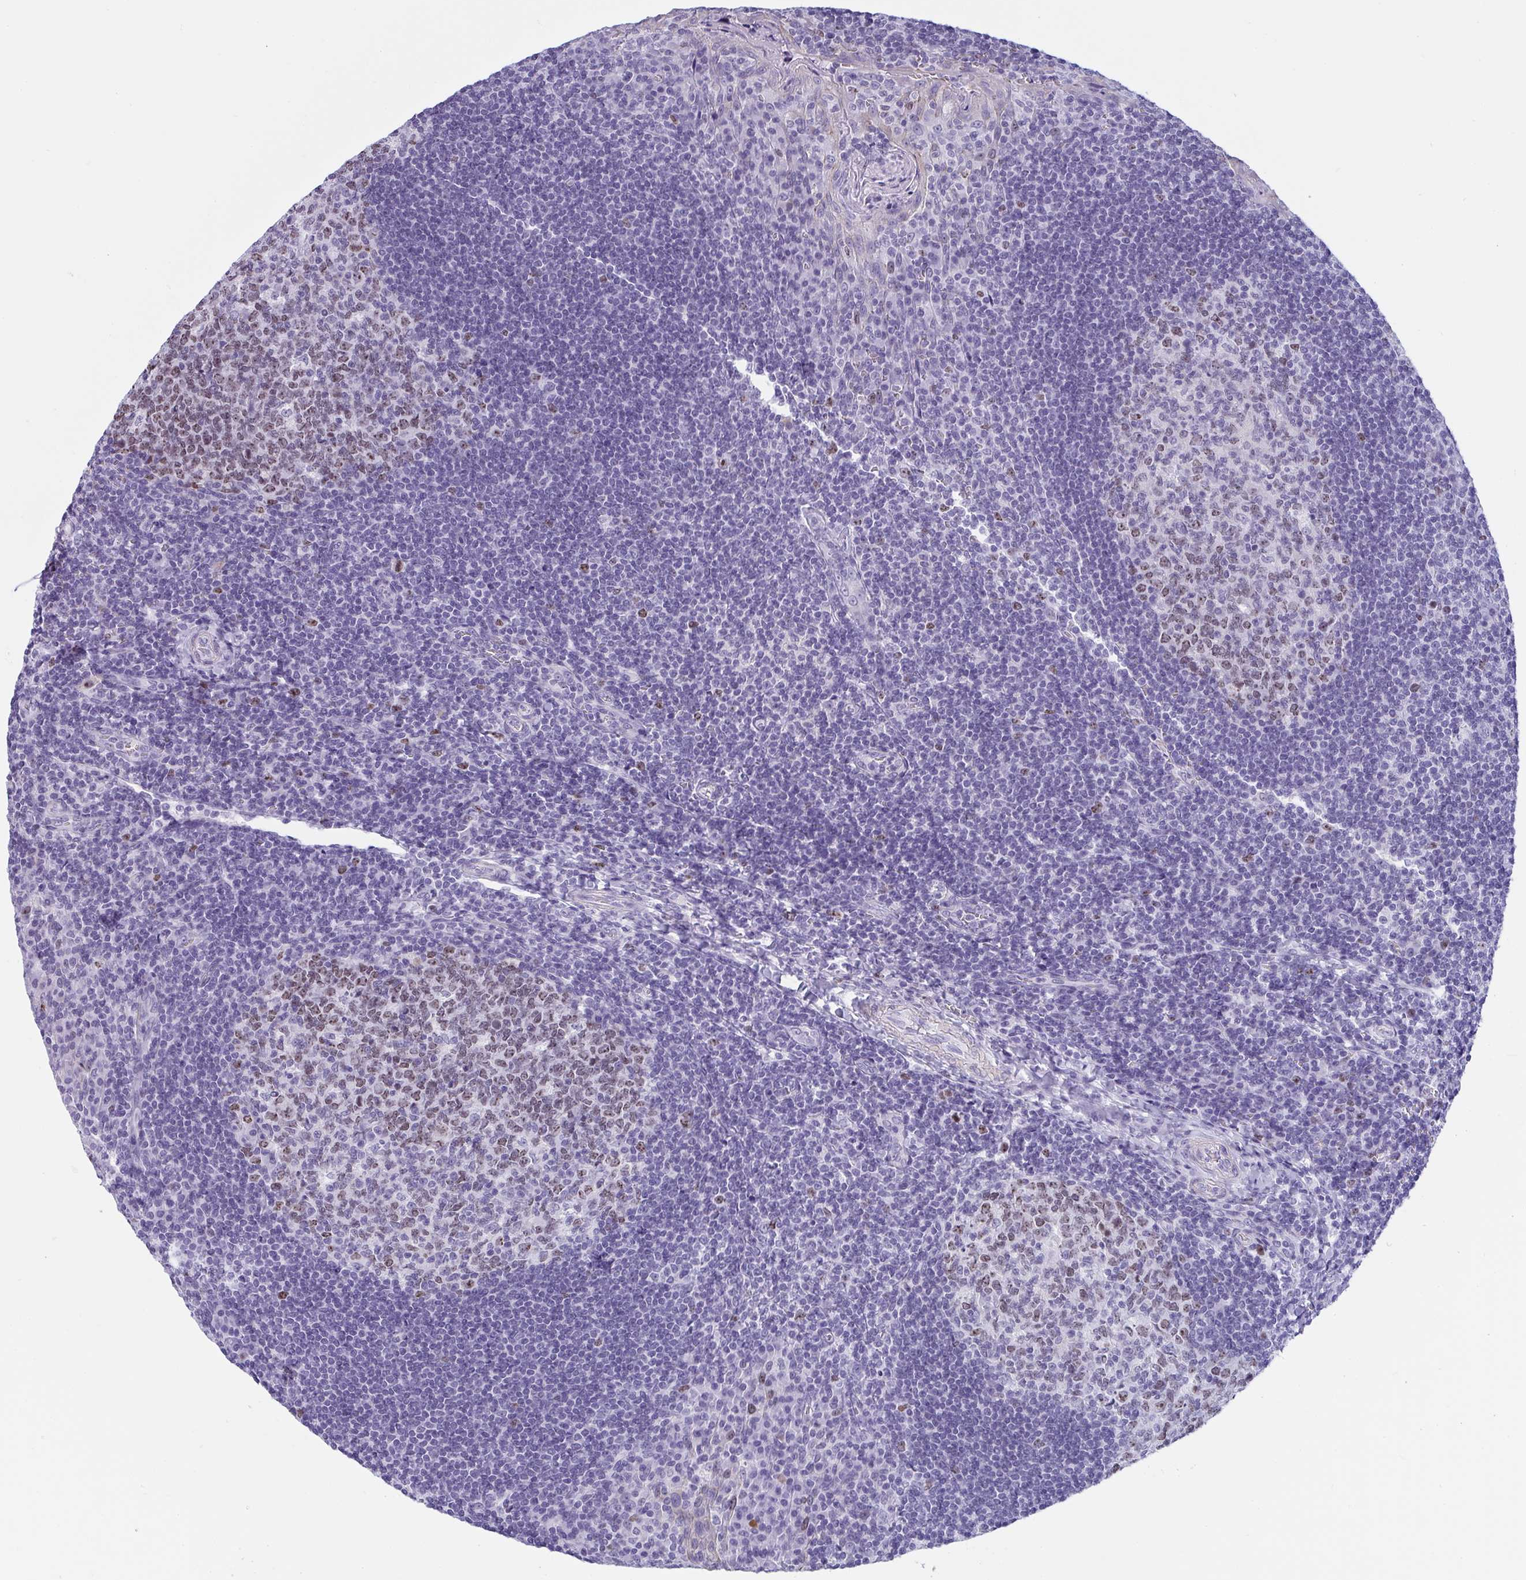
{"staining": {"intensity": "moderate", "quantity": "25%-75%", "location": "nuclear"}, "tissue": "tonsil", "cell_type": "Germinal center cells", "image_type": "normal", "snomed": [{"axis": "morphology", "description": "Normal tissue, NOS"}, {"axis": "topography", "description": "Tonsil"}], "caption": "Benign tonsil reveals moderate nuclear staining in approximately 25%-75% of germinal center cells, visualized by immunohistochemistry. The staining was performed using DAB (3,3'-diaminobenzidine), with brown indicating positive protein expression. Nuclei are stained blue with hematoxylin.", "gene": "SUZ12", "patient": {"sex": "male", "age": 17}}